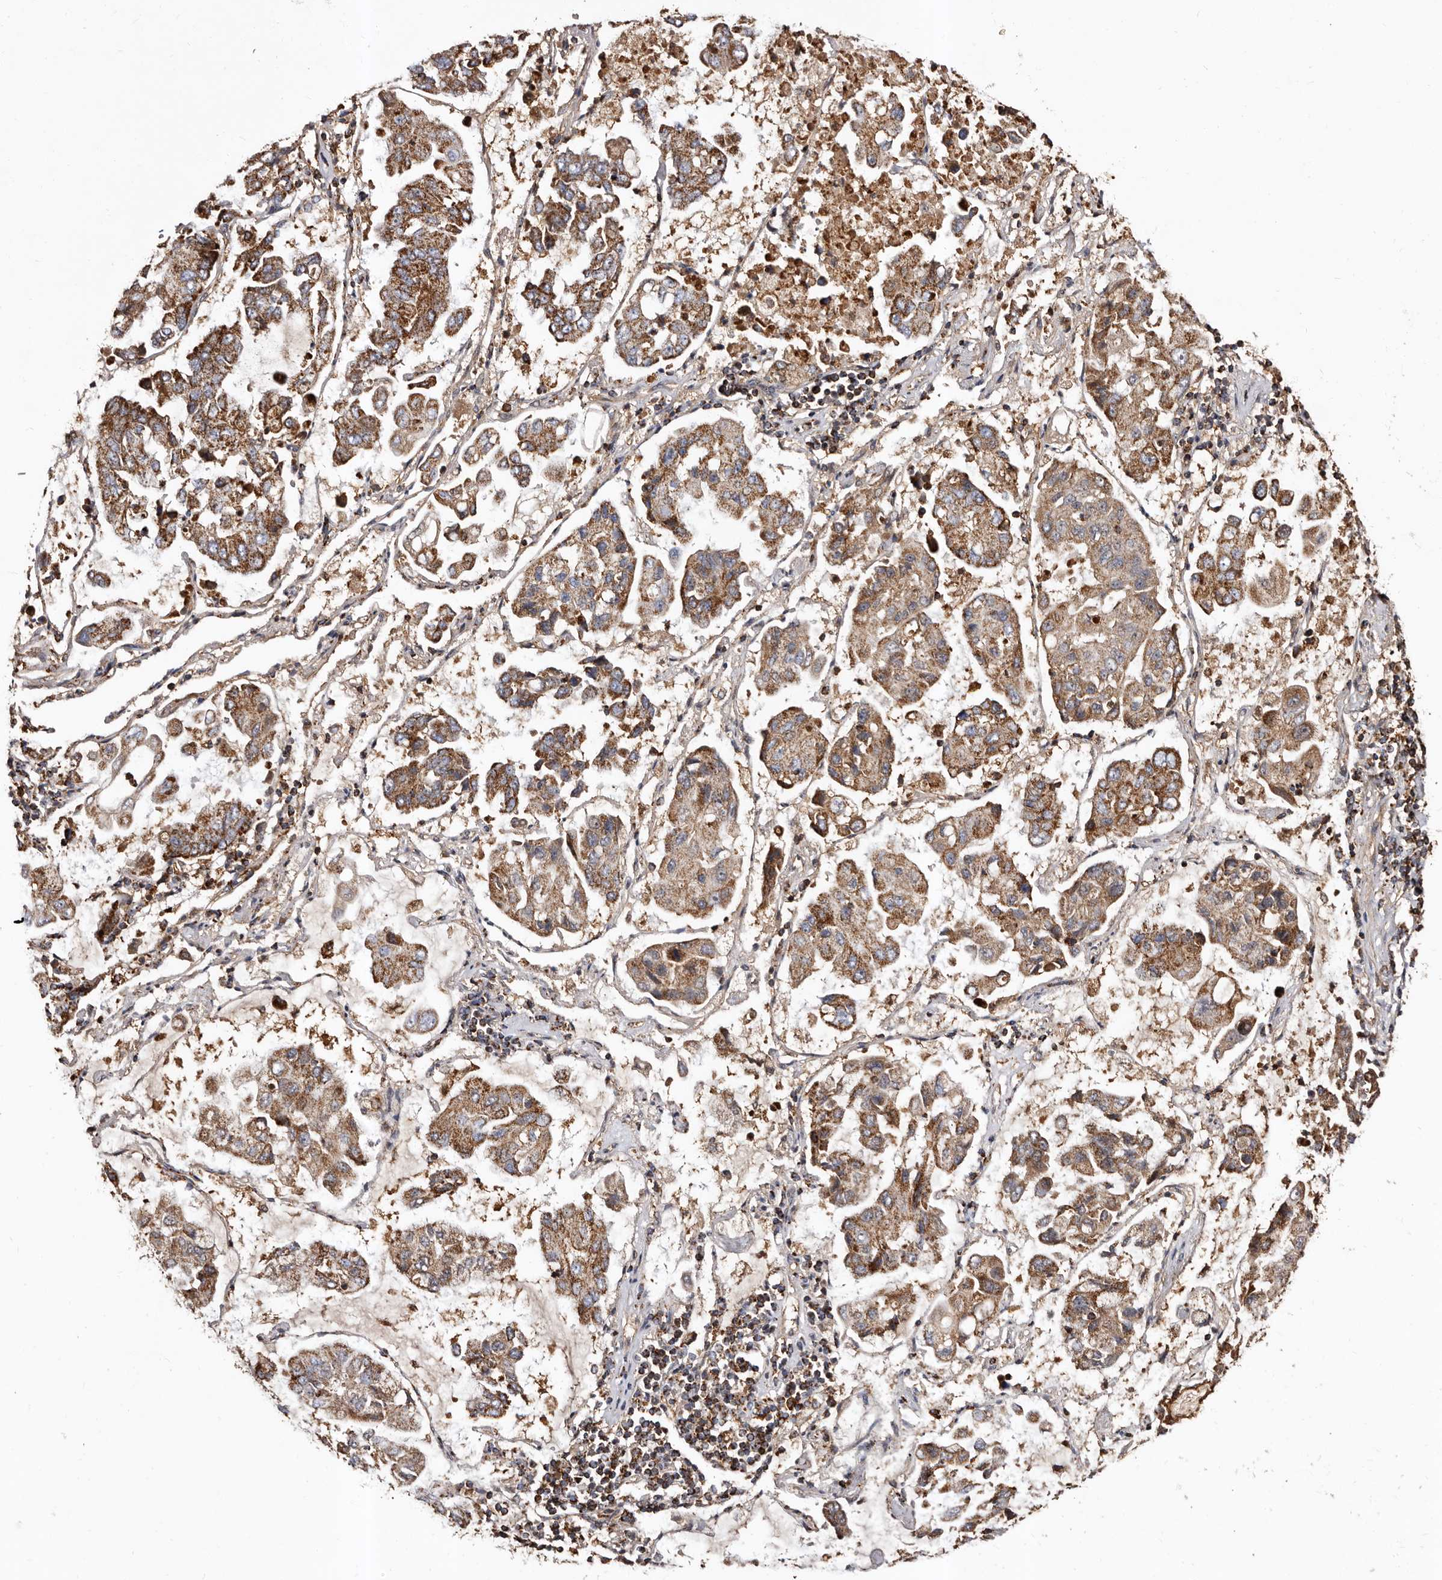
{"staining": {"intensity": "strong", "quantity": ">75%", "location": "cytoplasmic/membranous"}, "tissue": "lung cancer", "cell_type": "Tumor cells", "image_type": "cancer", "snomed": [{"axis": "morphology", "description": "Adenocarcinoma, NOS"}, {"axis": "topography", "description": "Lung"}], "caption": "This image displays IHC staining of human adenocarcinoma (lung), with high strong cytoplasmic/membranous expression in about >75% of tumor cells.", "gene": "BAX", "patient": {"sex": "male", "age": 64}}